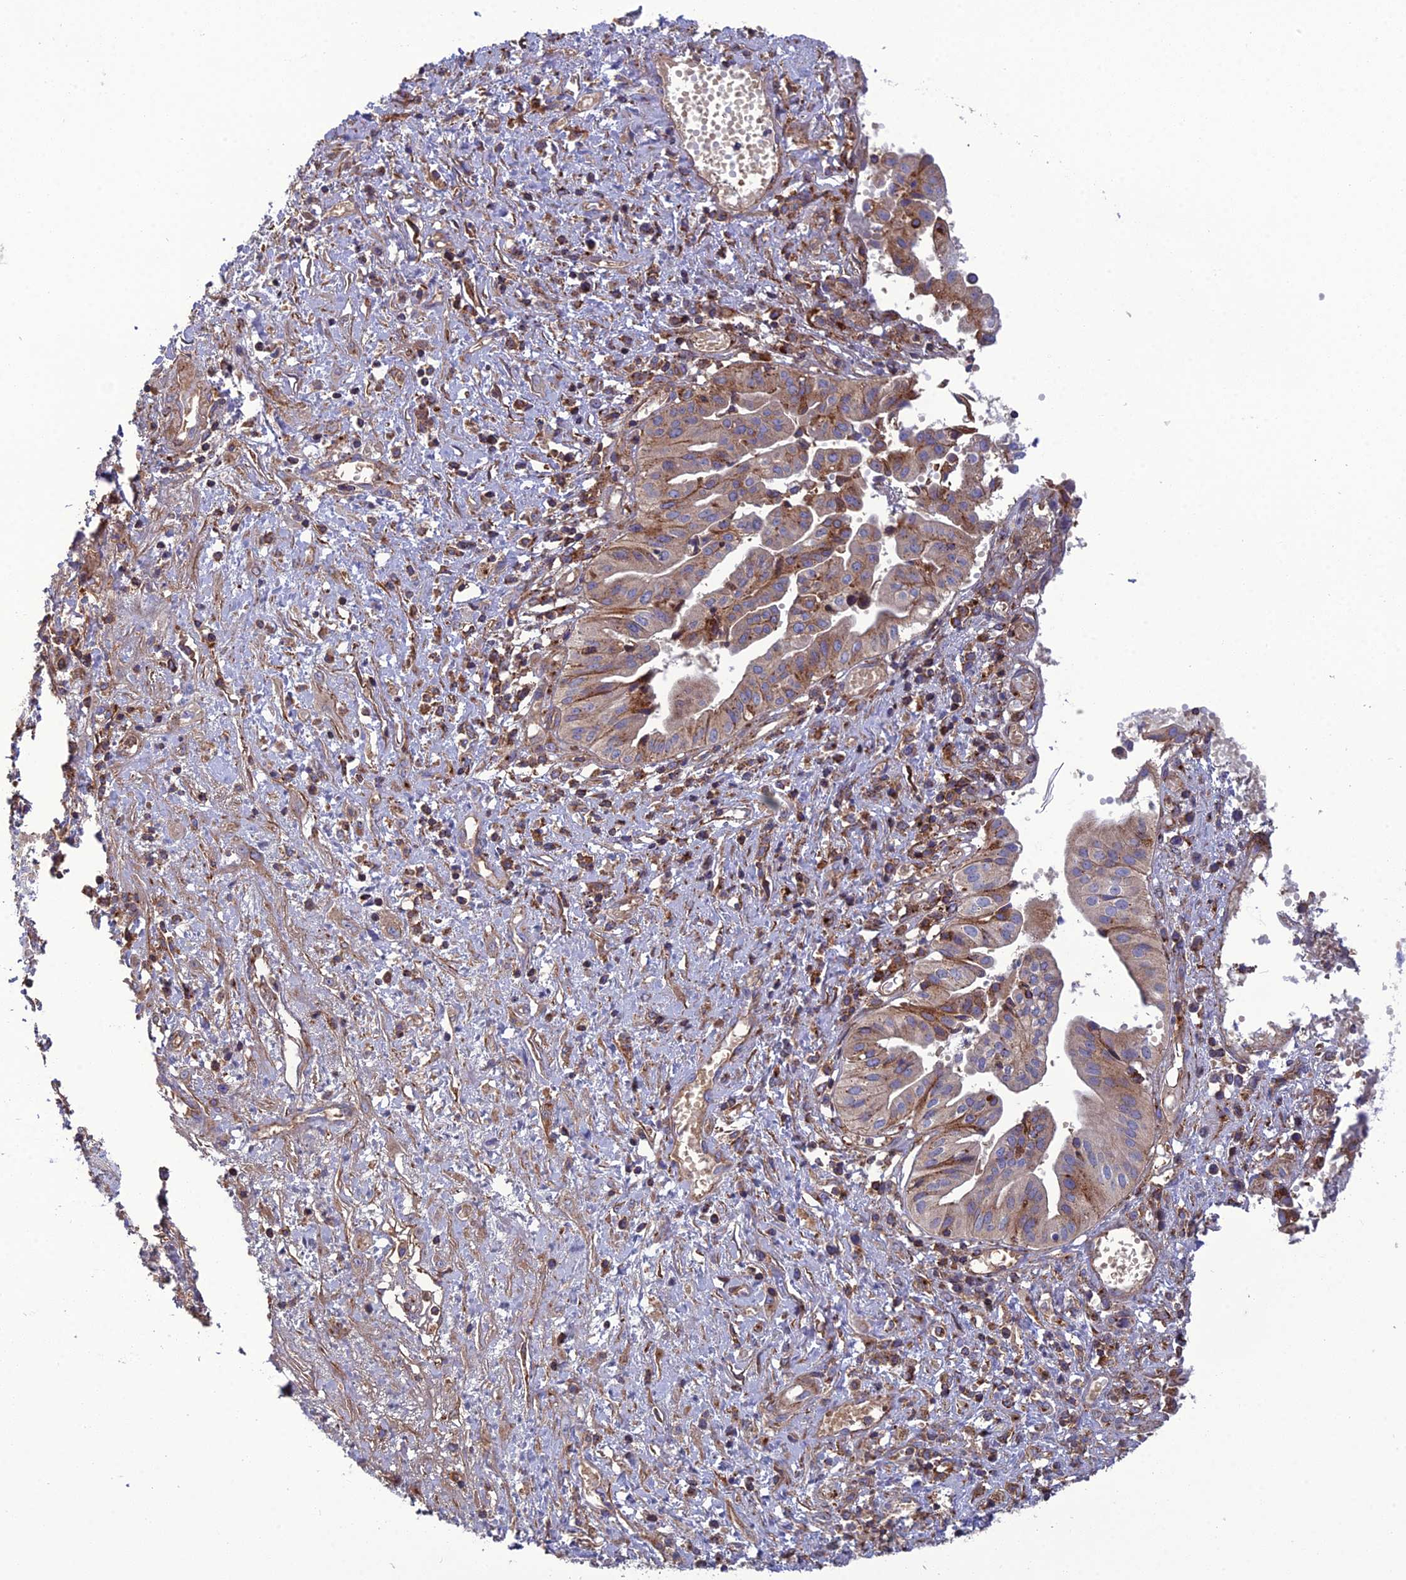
{"staining": {"intensity": "strong", "quantity": "25%-75%", "location": "cytoplasmic/membranous"}, "tissue": "pancreatic cancer", "cell_type": "Tumor cells", "image_type": "cancer", "snomed": [{"axis": "morphology", "description": "Adenocarcinoma, NOS"}, {"axis": "topography", "description": "Pancreas"}], "caption": "Tumor cells show strong cytoplasmic/membranous staining in about 25%-75% of cells in pancreatic cancer. Nuclei are stained in blue.", "gene": "LNPEP", "patient": {"sex": "female", "age": 50}}